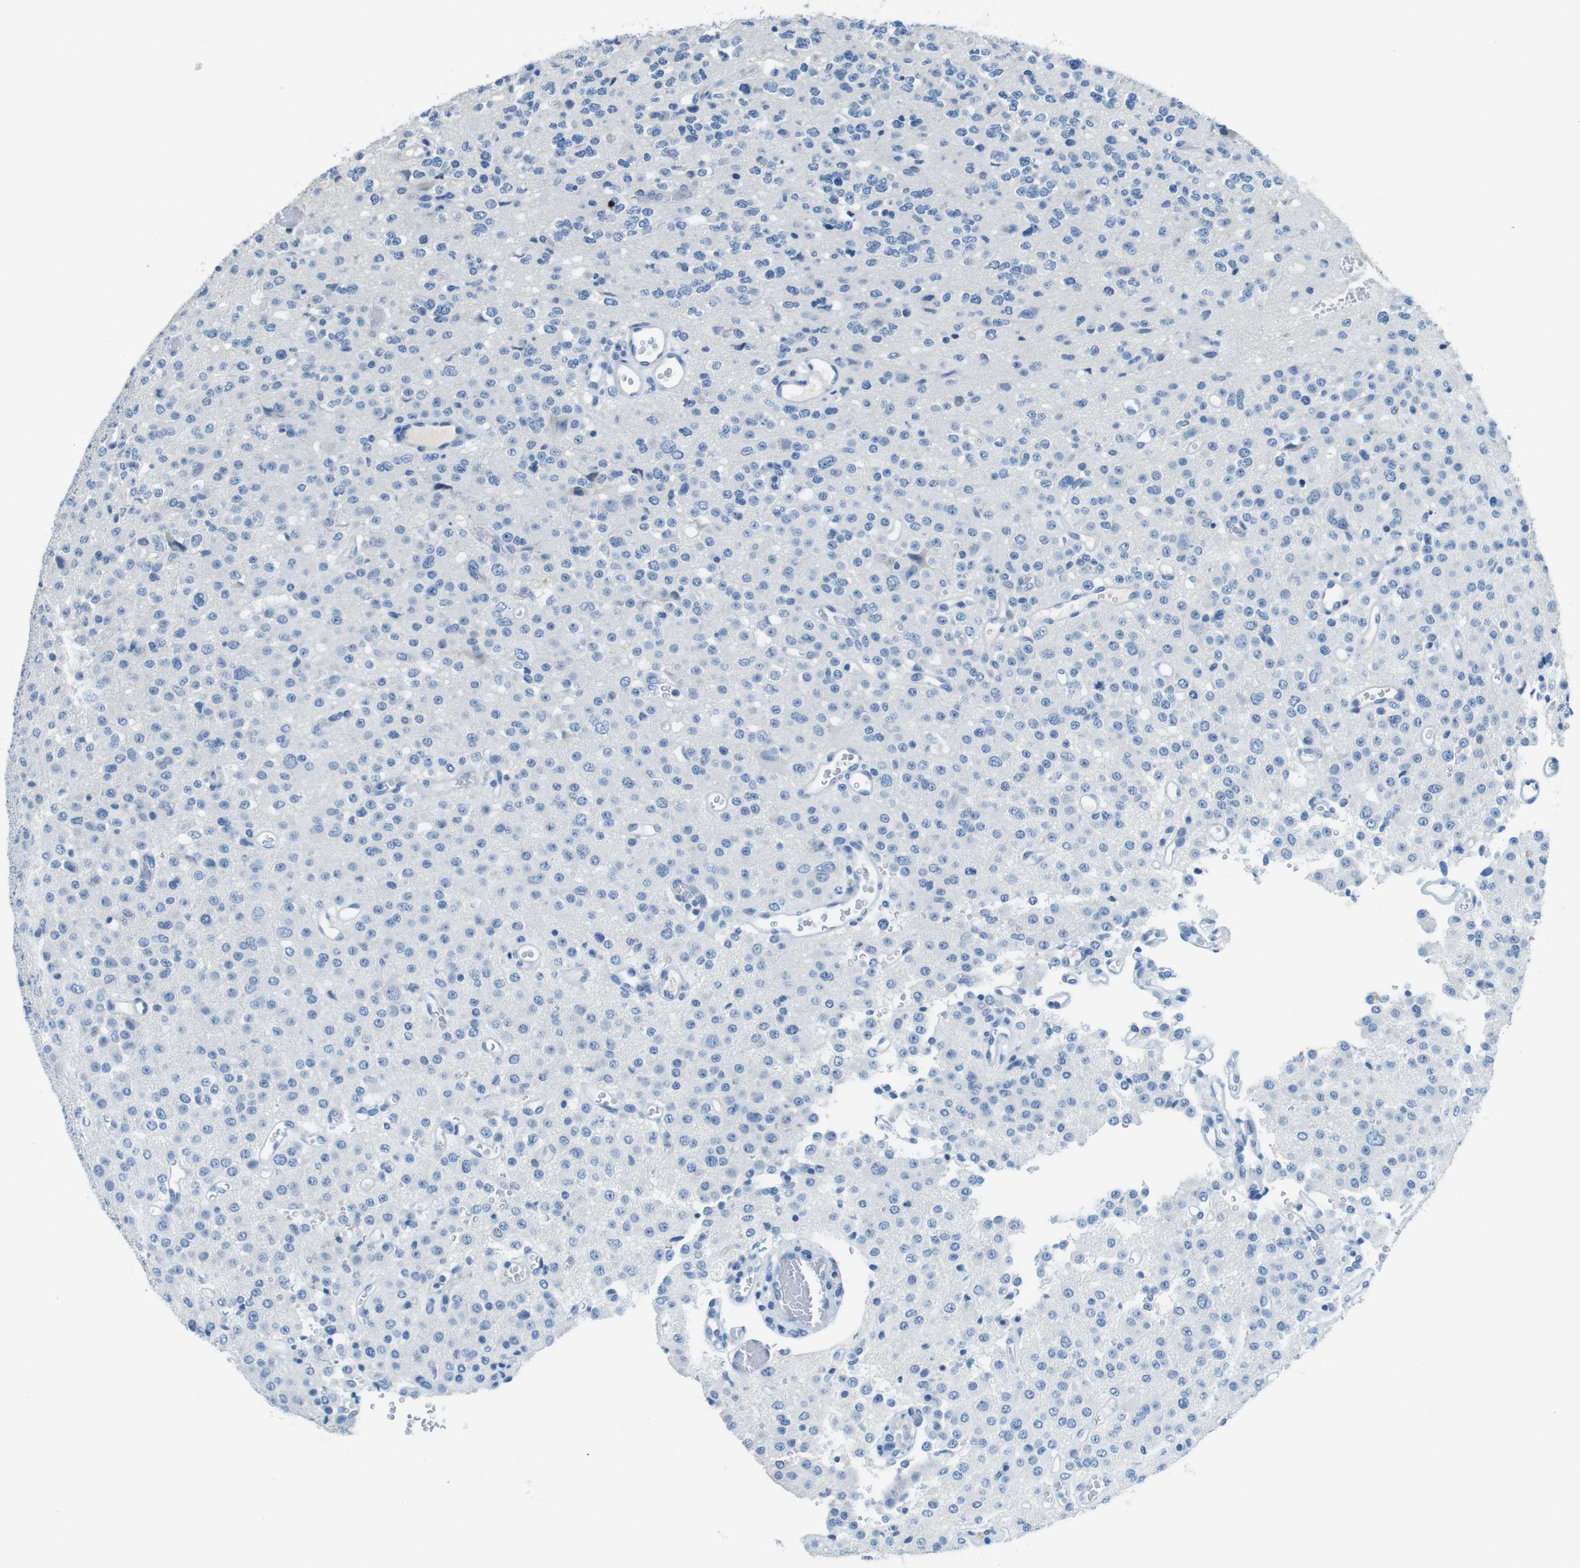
{"staining": {"intensity": "negative", "quantity": "none", "location": "none"}, "tissue": "glioma", "cell_type": "Tumor cells", "image_type": "cancer", "snomed": [{"axis": "morphology", "description": "Glioma, malignant, Low grade"}, {"axis": "topography", "description": "Brain"}], "caption": "Protein analysis of glioma reveals no significant positivity in tumor cells.", "gene": "SLC35A3", "patient": {"sex": "male", "age": 38}}